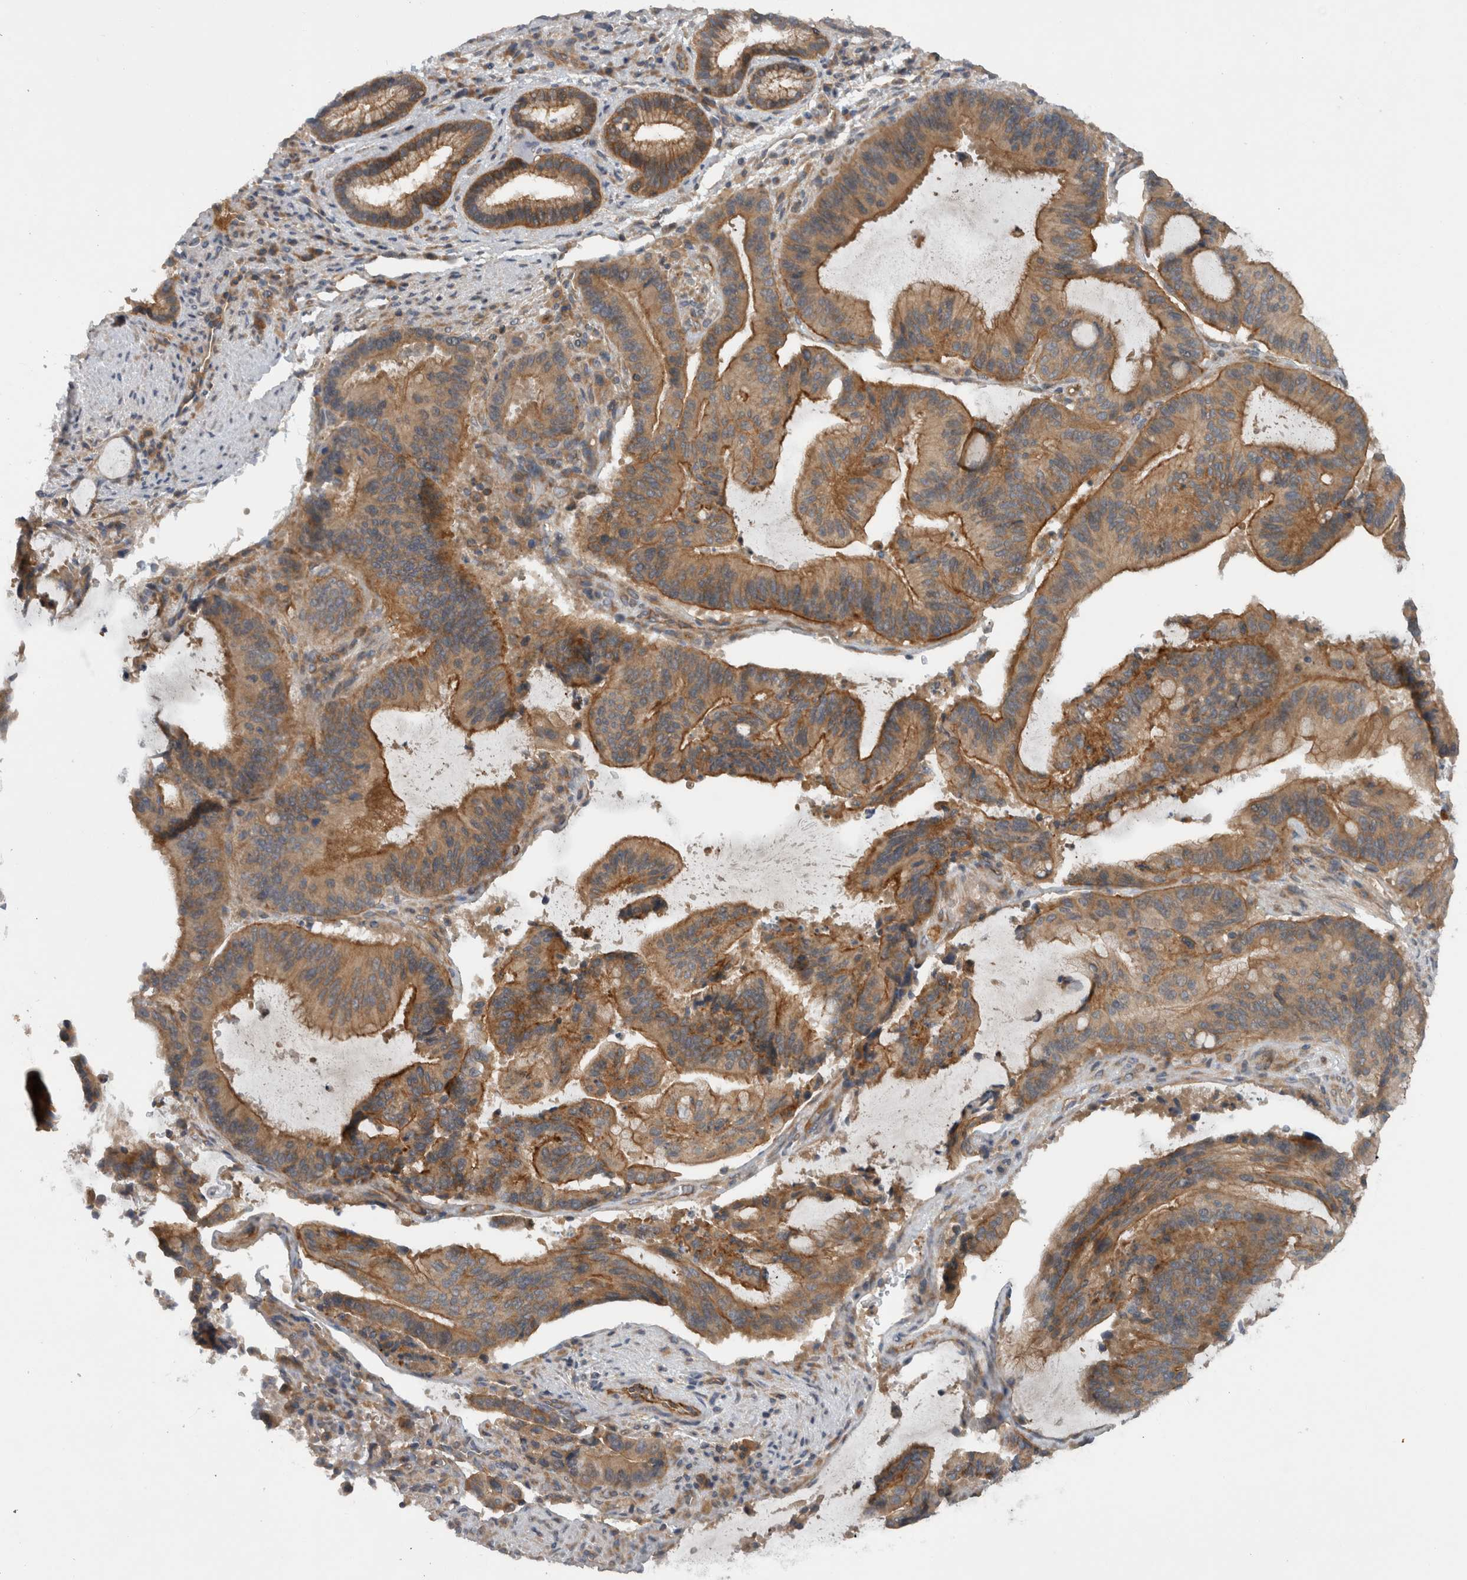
{"staining": {"intensity": "moderate", "quantity": ">75%", "location": "cytoplasmic/membranous"}, "tissue": "liver cancer", "cell_type": "Tumor cells", "image_type": "cancer", "snomed": [{"axis": "morphology", "description": "Normal tissue, NOS"}, {"axis": "morphology", "description": "Cholangiocarcinoma"}, {"axis": "topography", "description": "Liver"}, {"axis": "topography", "description": "Peripheral nerve tissue"}], "caption": "This photomicrograph shows immunohistochemistry (IHC) staining of human cholangiocarcinoma (liver), with medium moderate cytoplasmic/membranous staining in approximately >75% of tumor cells.", "gene": "SCARA5", "patient": {"sex": "female", "age": 73}}